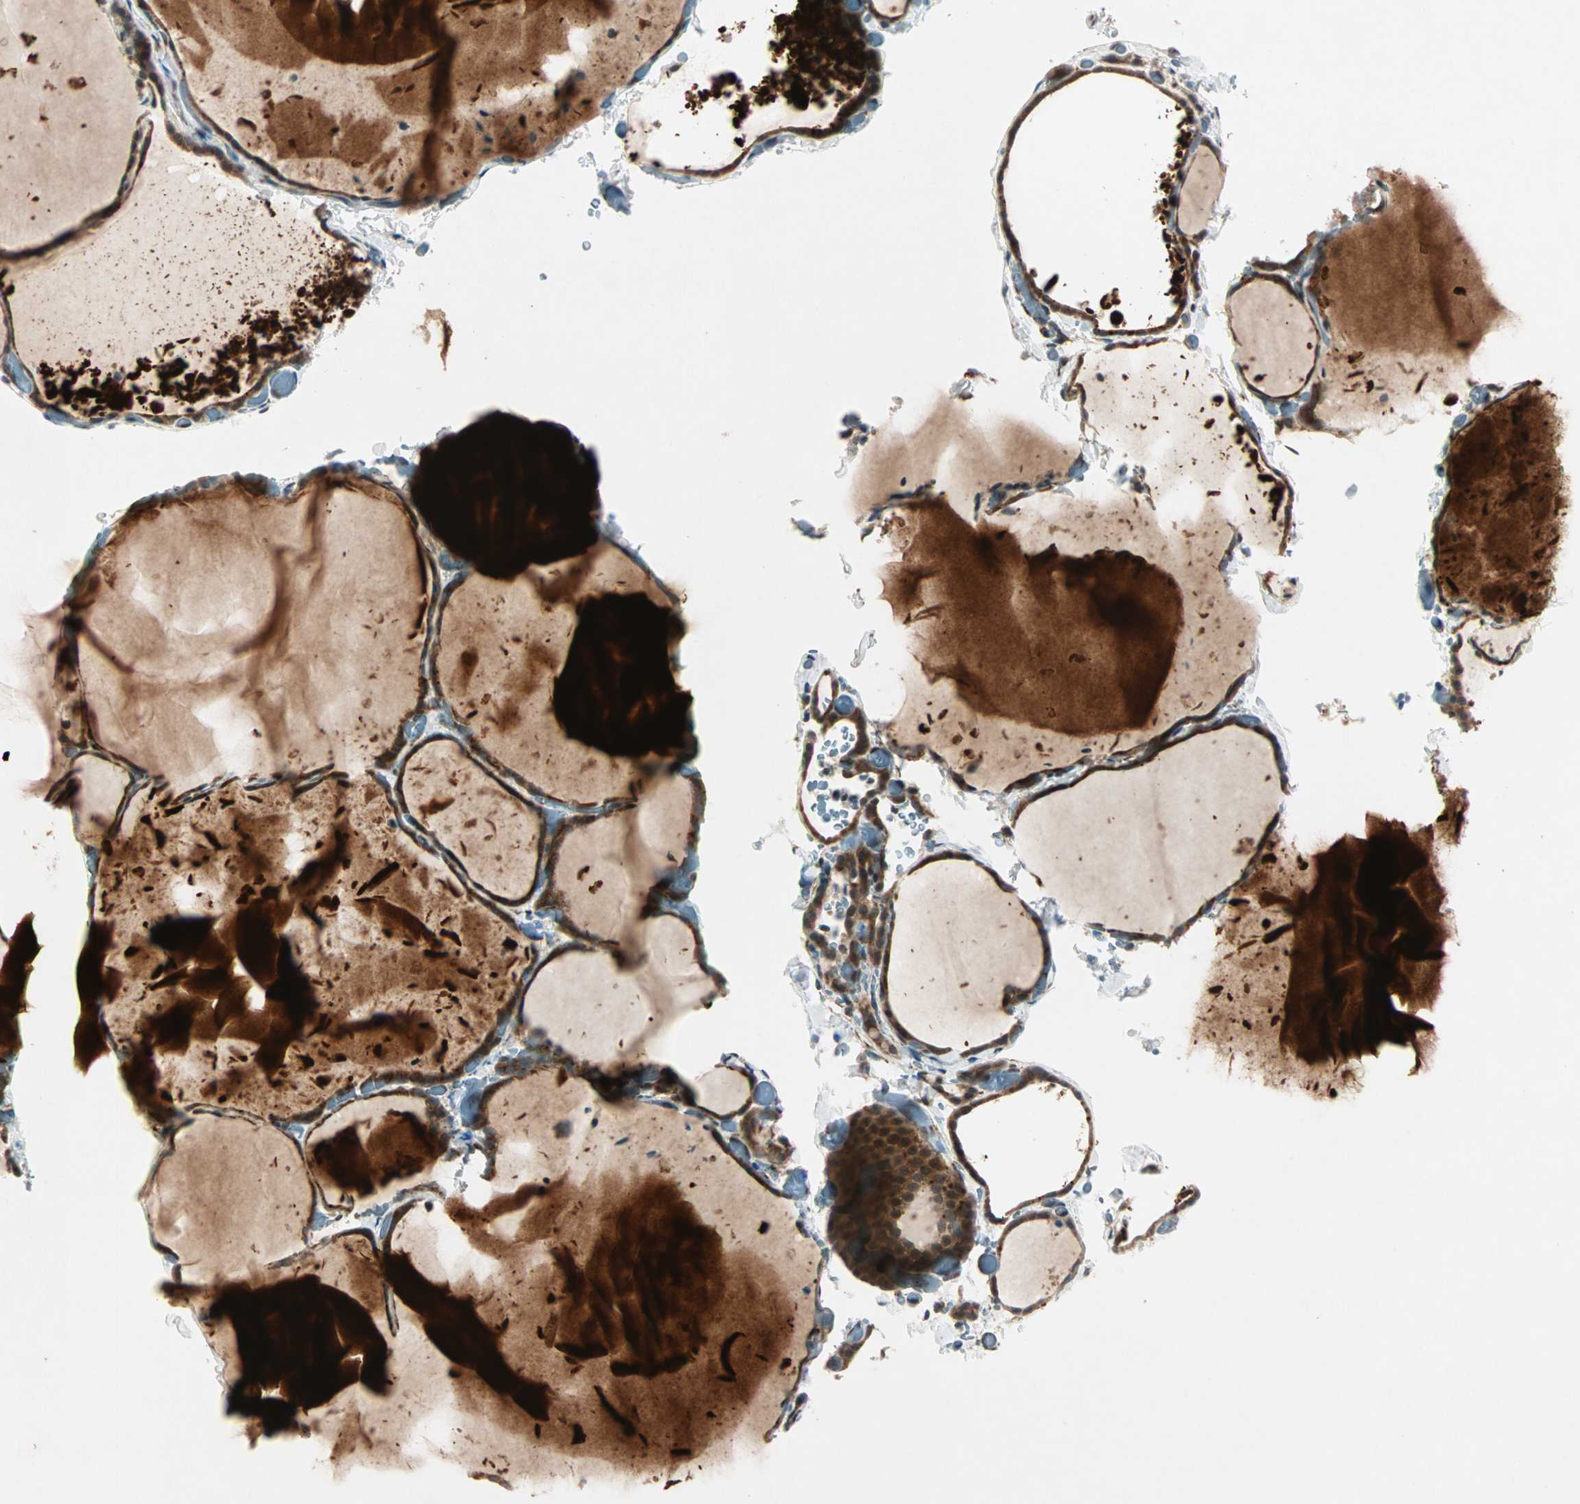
{"staining": {"intensity": "strong", "quantity": ">75%", "location": "cytoplasmic/membranous"}, "tissue": "thyroid gland", "cell_type": "Glandular cells", "image_type": "normal", "snomed": [{"axis": "morphology", "description": "Normal tissue, NOS"}, {"axis": "topography", "description": "Thyroid gland"}], "caption": "Protein staining of benign thyroid gland reveals strong cytoplasmic/membranous positivity in about >75% of glandular cells. The staining was performed using DAB, with brown indicating positive protein expression. Nuclei are stained blue with hematoxylin.", "gene": "ZNF37A", "patient": {"sex": "female", "age": 22}}